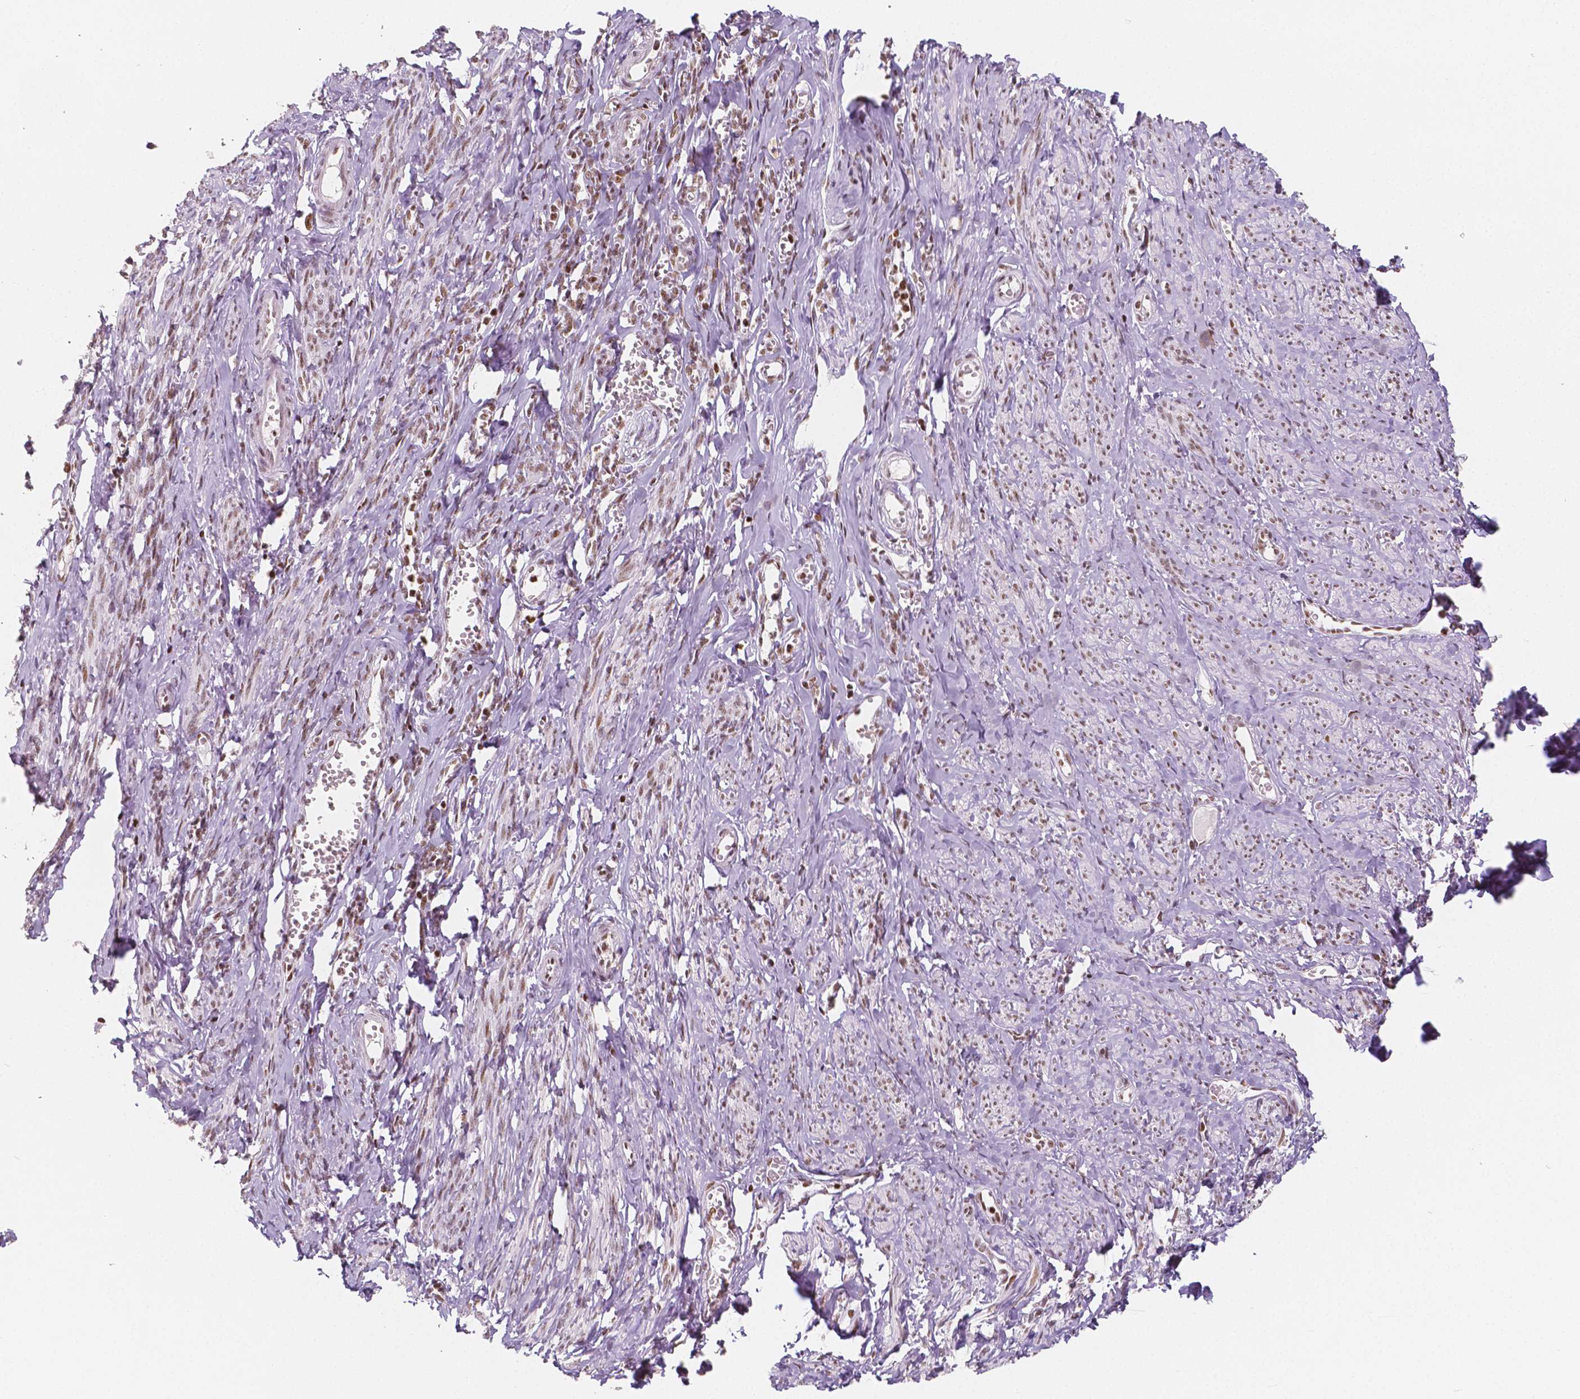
{"staining": {"intensity": "moderate", "quantity": ">75%", "location": "nuclear"}, "tissue": "smooth muscle", "cell_type": "Smooth muscle cells", "image_type": "normal", "snomed": [{"axis": "morphology", "description": "Normal tissue, NOS"}, {"axis": "topography", "description": "Smooth muscle"}], "caption": "An immunohistochemistry (IHC) micrograph of benign tissue is shown. Protein staining in brown labels moderate nuclear positivity in smooth muscle within smooth muscle cells. (Brightfield microscopy of DAB IHC at high magnification).", "gene": "HDAC1", "patient": {"sex": "female", "age": 65}}